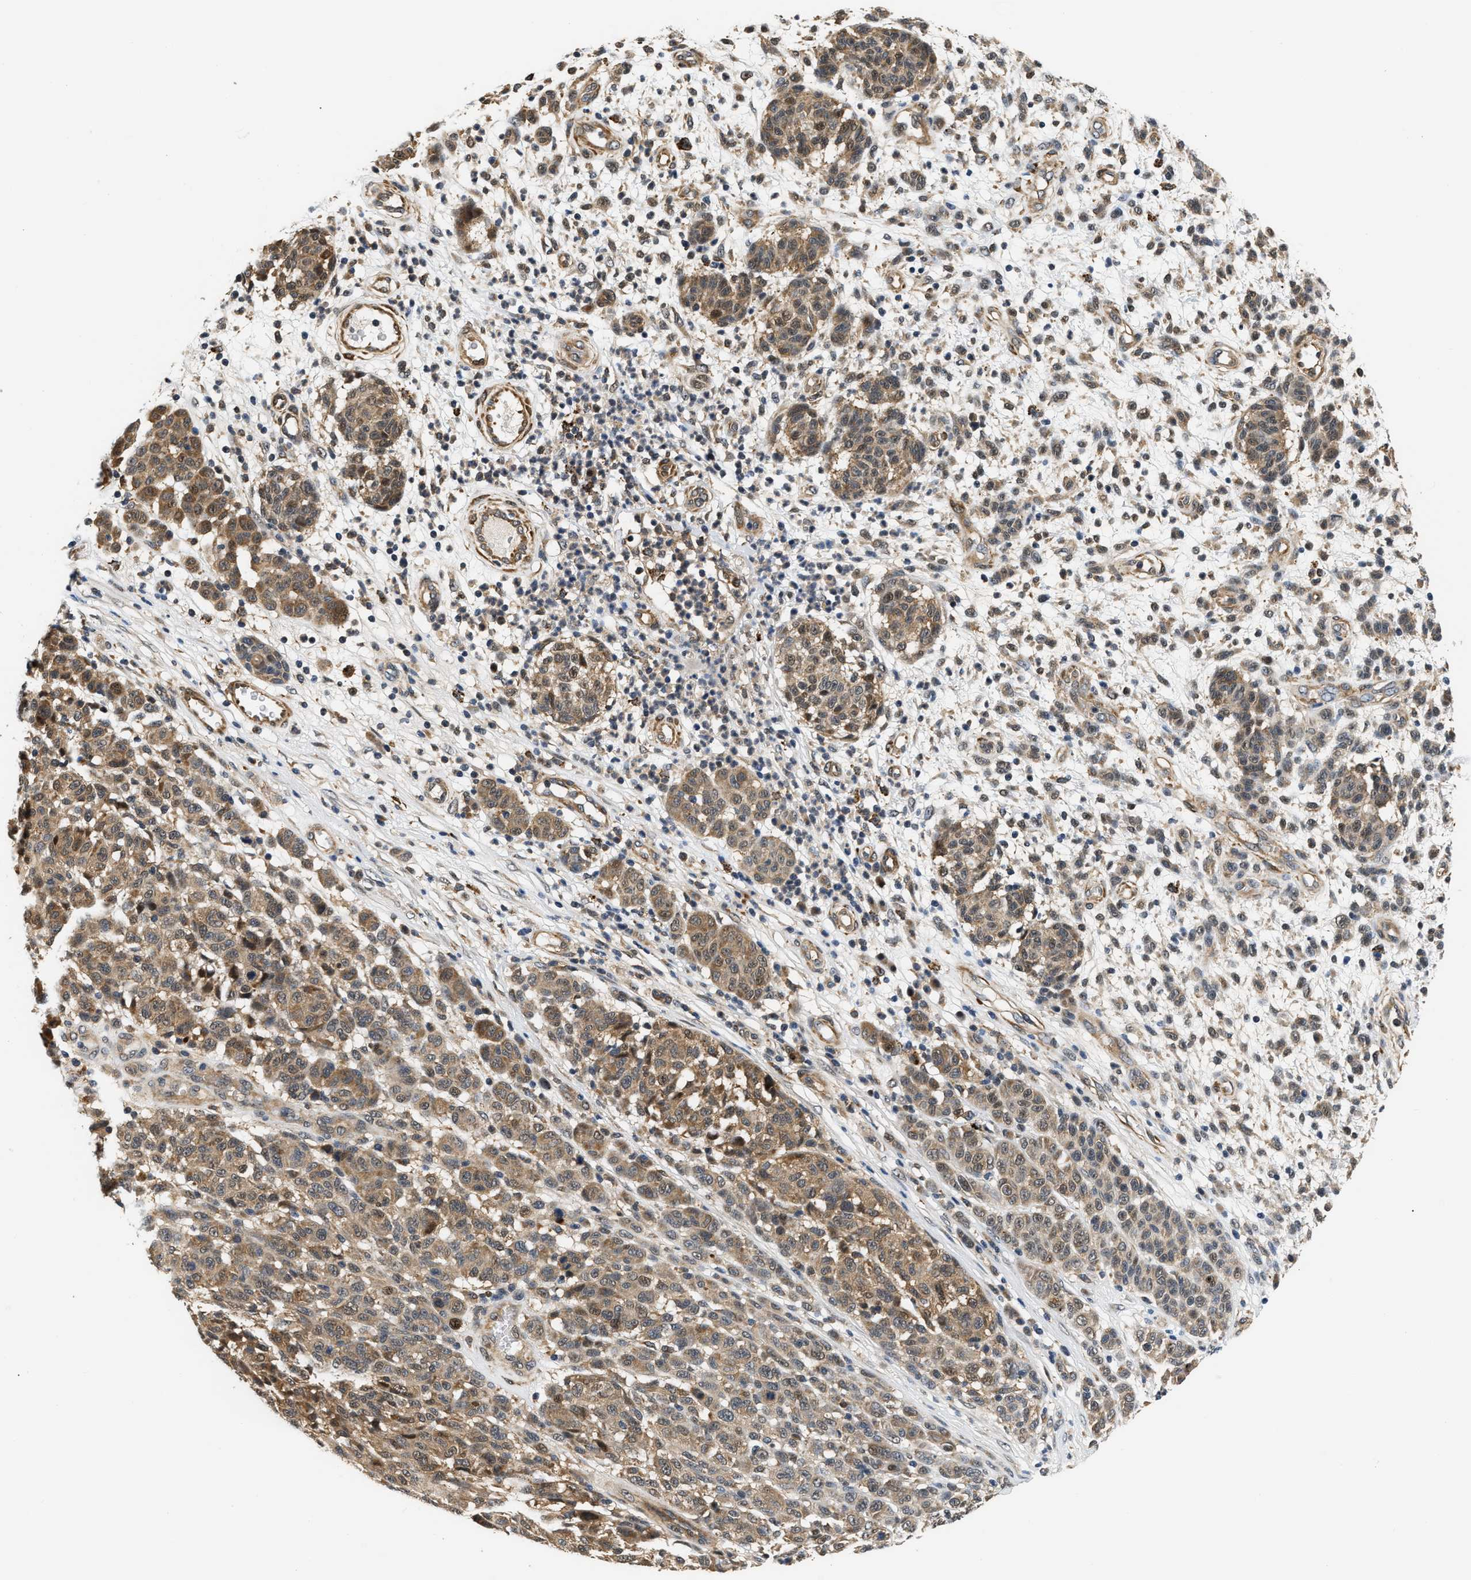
{"staining": {"intensity": "moderate", "quantity": ">75%", "location": "cytoplasmic/membranous,nuclear"}, "tissue": "melanoma", "cell_type": "Tumor cells", "image_type": "cancer", "snomed": [{"axis": "morphology", "description": "Malignant melanoma, NOS"}, {"axis": "topography", "description": "Skin"}], "caption": "A high-resolution micrograph shows immunohistochemistry staining of malignant melanoma, which shows moderate cytoplasmic/membranous and nuclear positivity in about >75% of tumor cells.", "gene": "LARP6", "patient": {"sex": "male", "age": 59}}